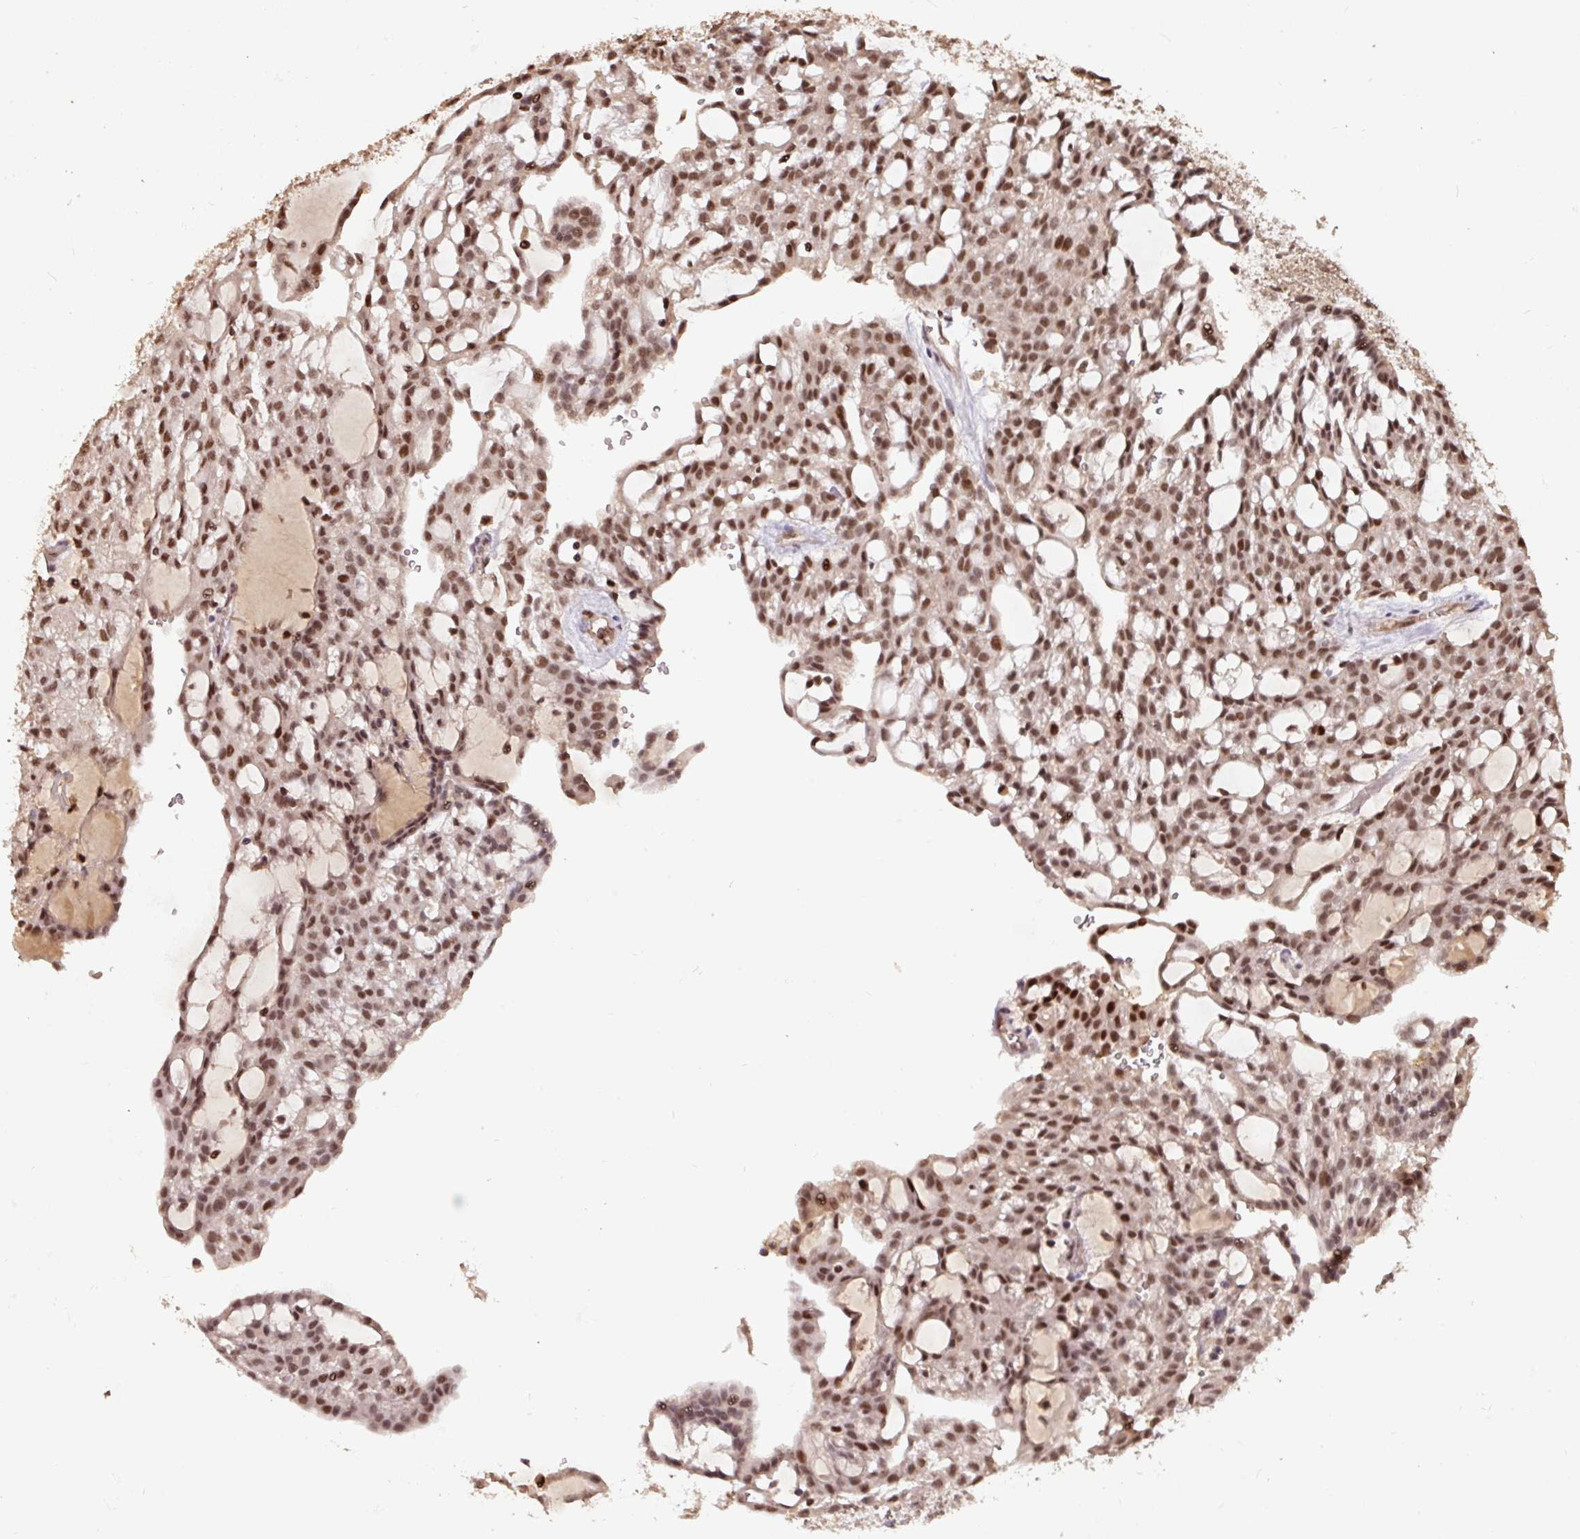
{"staining": {"intensity": "strong", "quantity": ">75%", "location": "nuclear"}, "tissue": "renal cancer", "cell_type": "Tumor cells", "image_type": "cancer", "snomed": [{"axis": "morphology", "description": "Adenocarcinoma, NOS"}, {"axis": "topography", "description": "Kidney"}], "caption": "Human adenocarcinoma (renal) stained with a brown dye exhibits strong nuclear positive staining in approximately >75% of tumor cells.", "gene": "POLD1", "patient": {"sex": "male", "age": 63}}